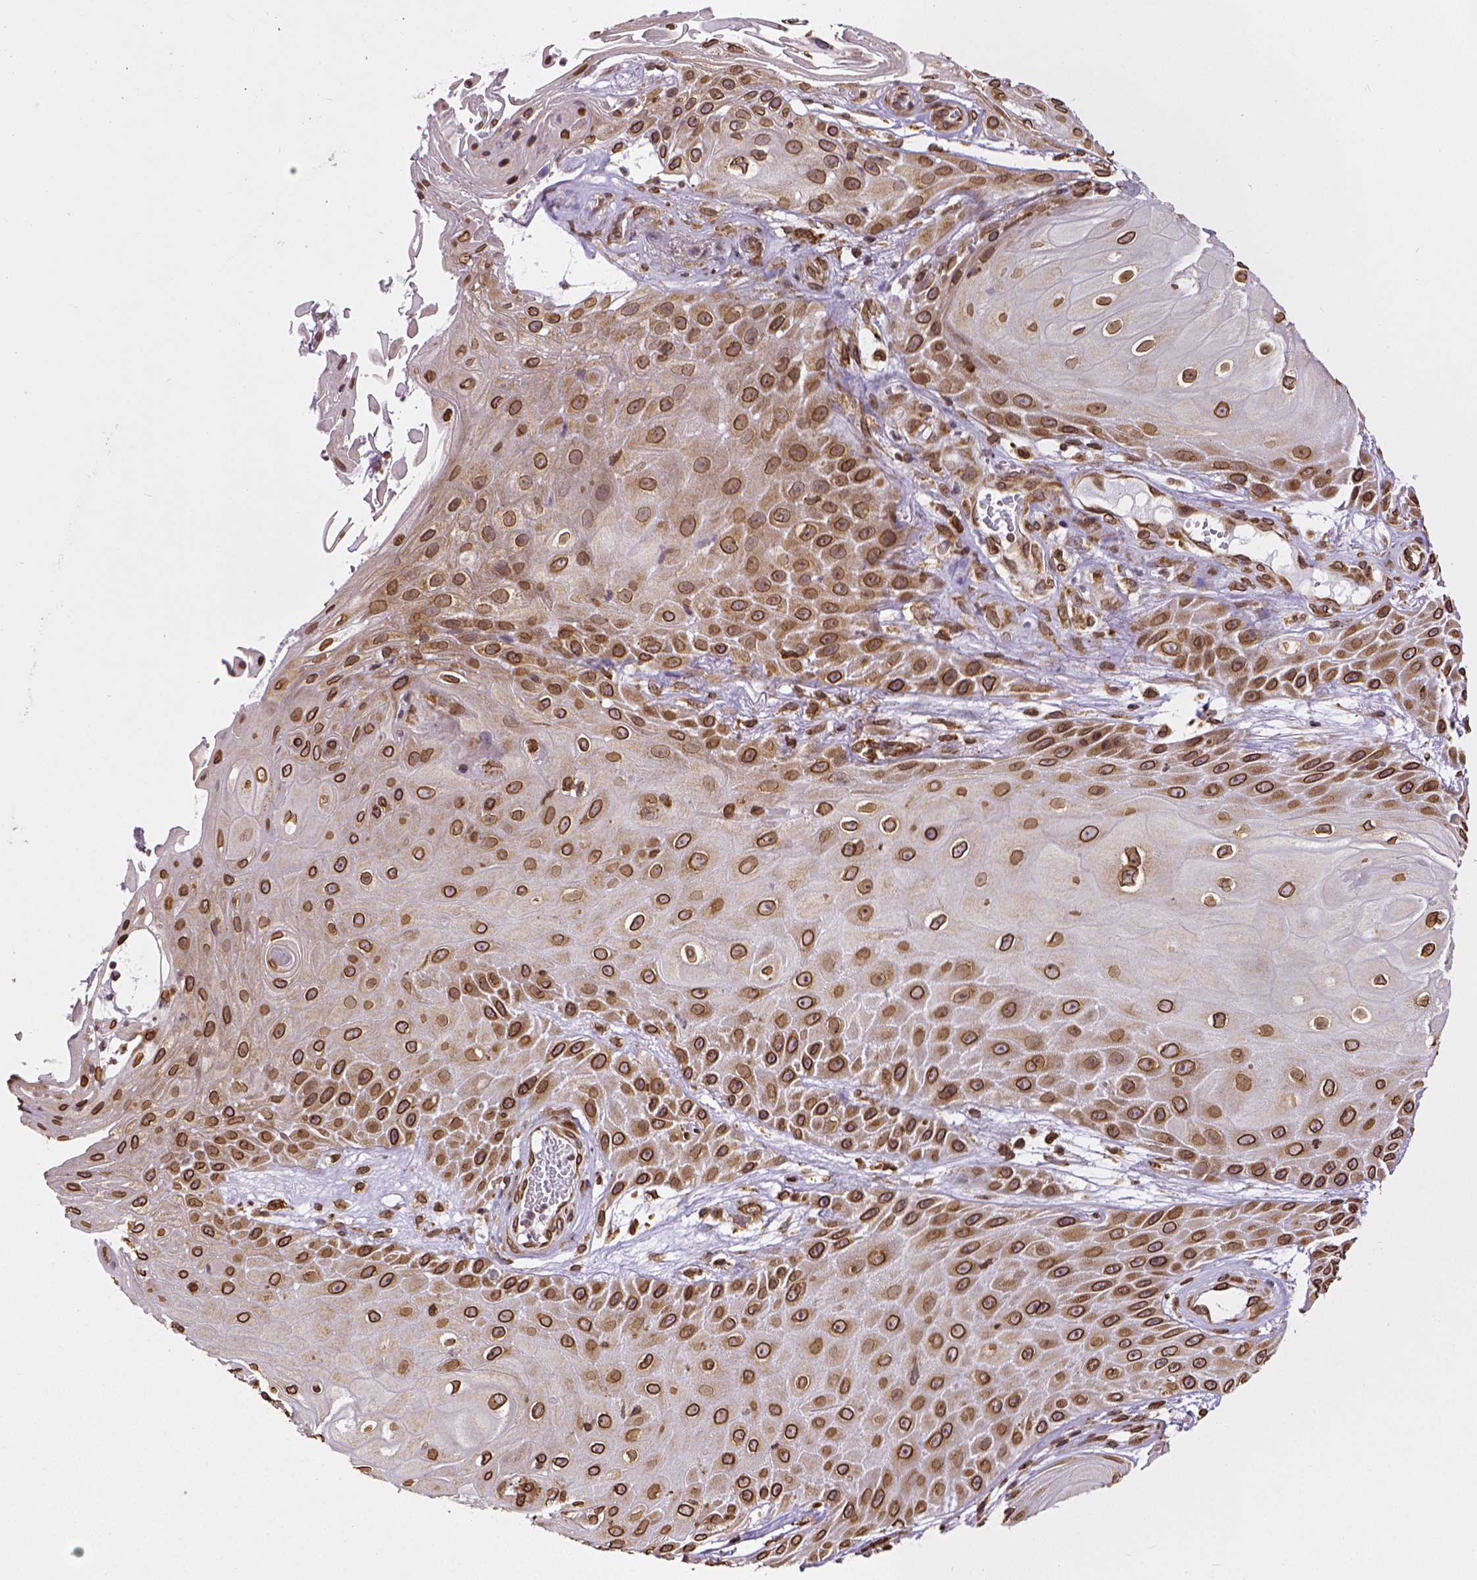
{"staining": {"intensity": "strong", "quantity": ">75%", "location": "cytoplasmic/membranous,nuclear"}, "tissue": "skin cancer", "cell_type": "Tumor cells", "image_type": "cancer", "snomed": [{"axis": "morphology", "description": "Squamous cell carcinoma, NOS"}, {"axis": "topography", "description": "Skin"}], "caption": "The micrograph demonstrates immunohistochemical staining of skin cancer. There is strong cytoplasmic/membranous and nuclear positivity is present in approximately >75% of tumor cells.", "gene": "MTDH", "patient": {"sex": "male", "age": 62}}